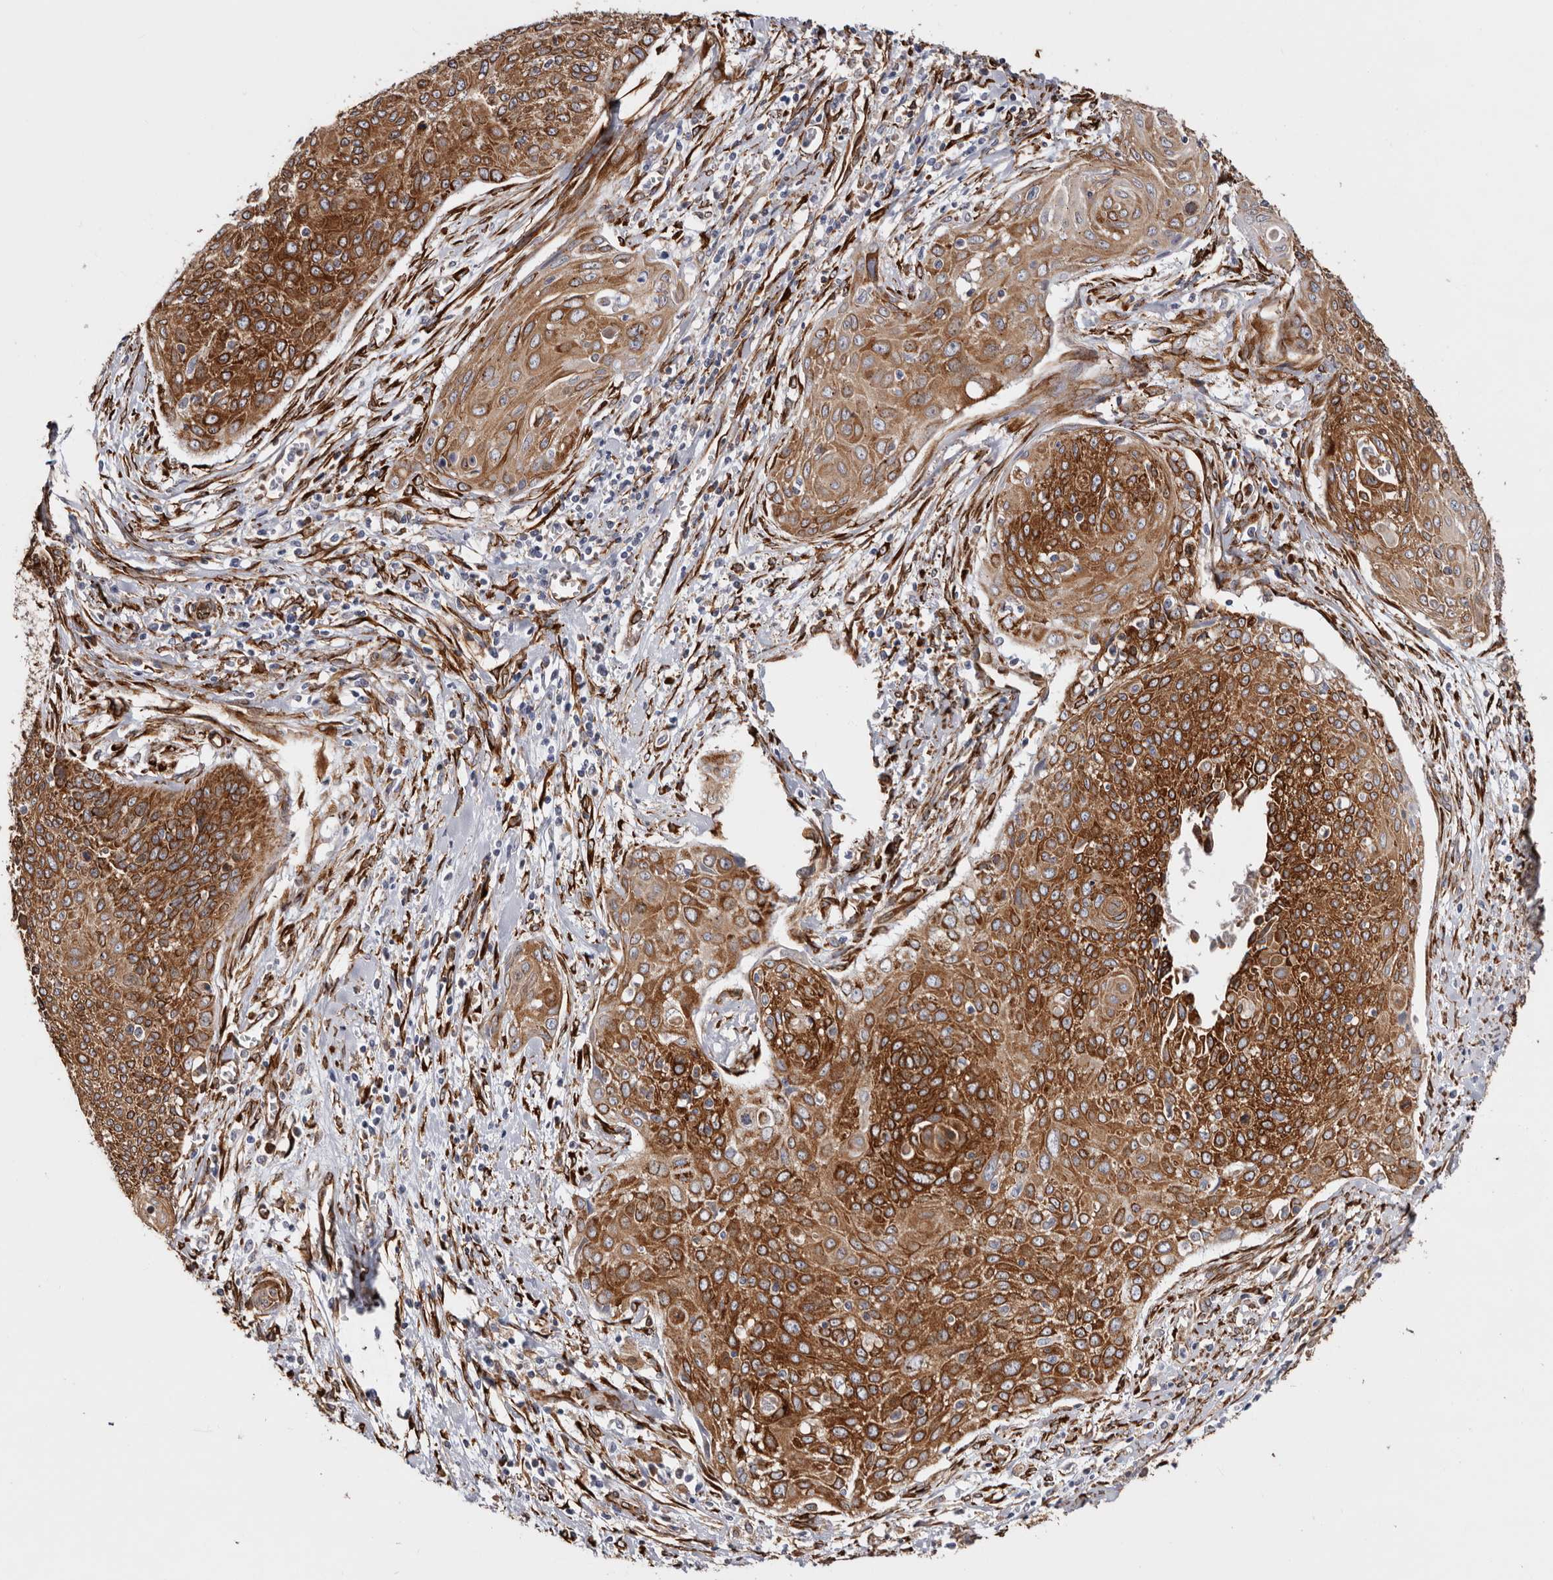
{"staining": {"intensity": "strong", "quantity": ">75%", "location": "cytoplasmic/membranous"}, "tissue": "cervical cancer", "cell_type": "Tumor cells", "image_type": "cancer", "snomed": [{"axis": "morphology", "description": "Squamous cell carcinoma, NOS"}, {"axis": "topography", "description": "Cervix"}], "caption": "Immunohistochemistry (IHC) histopathology image of human cervical cancer stained for a protein (brown), which reveals high levels of strong cytoplasmic/membranous positivity in about >75% of tumor cells.", "gene": "SEMA3E", "patient": {"sex": "female", "age": 55}}